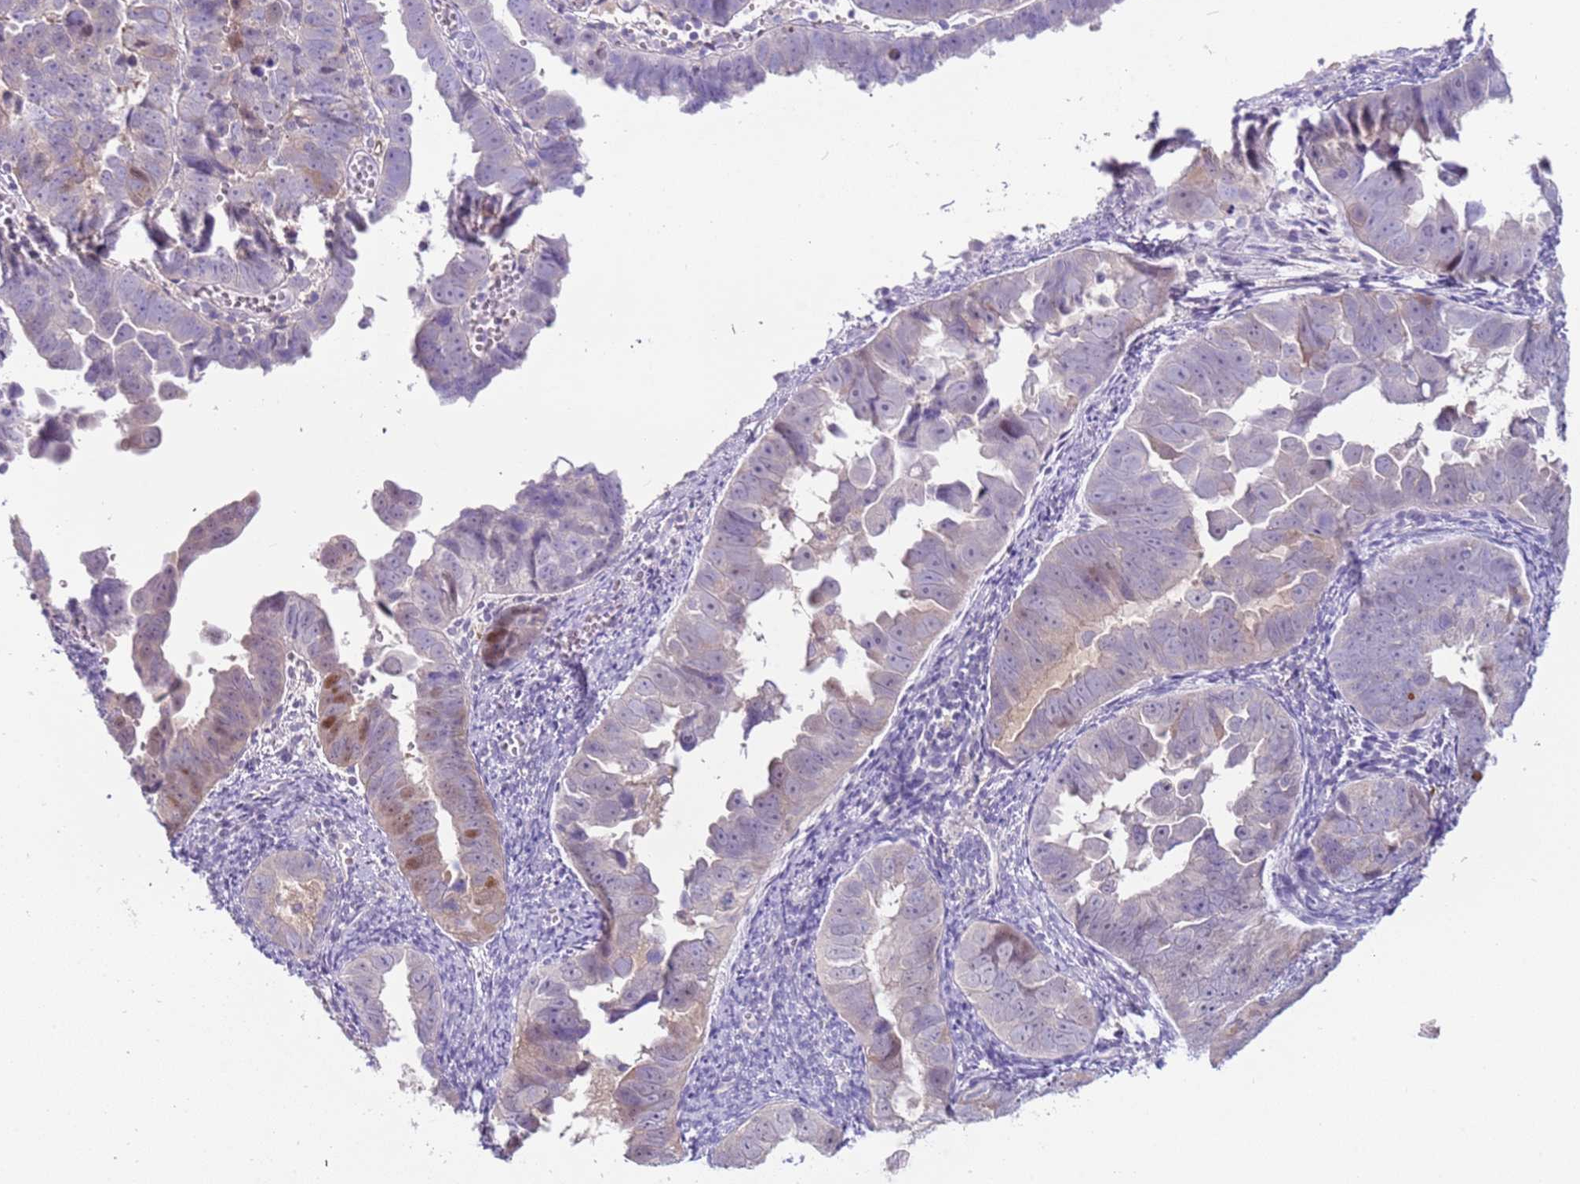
{"staining": {"intensity": "moderate", "quantity": "<25%", "location": "cytoplasmic/membranous,nuclear"}, "tissue": "endometrial cancer", "cell_type": "Tumor cells", "image_type": "cancer", "snomed": [{"axis": "morphology", "description": "Adenocarcinoma, NOS"}, {"axis": "topography", "description": "Endometrium"}], "caption": "There is low levels of moderate cytoplasmic/membranous and nuclear positivity in tumor cells of adenocarcinoma (endometrial), as demonstrated by immunohistochemical staining (brown color).", "gene": "ARHGAP5", "patient": {"sex": "female", "age": 75}}